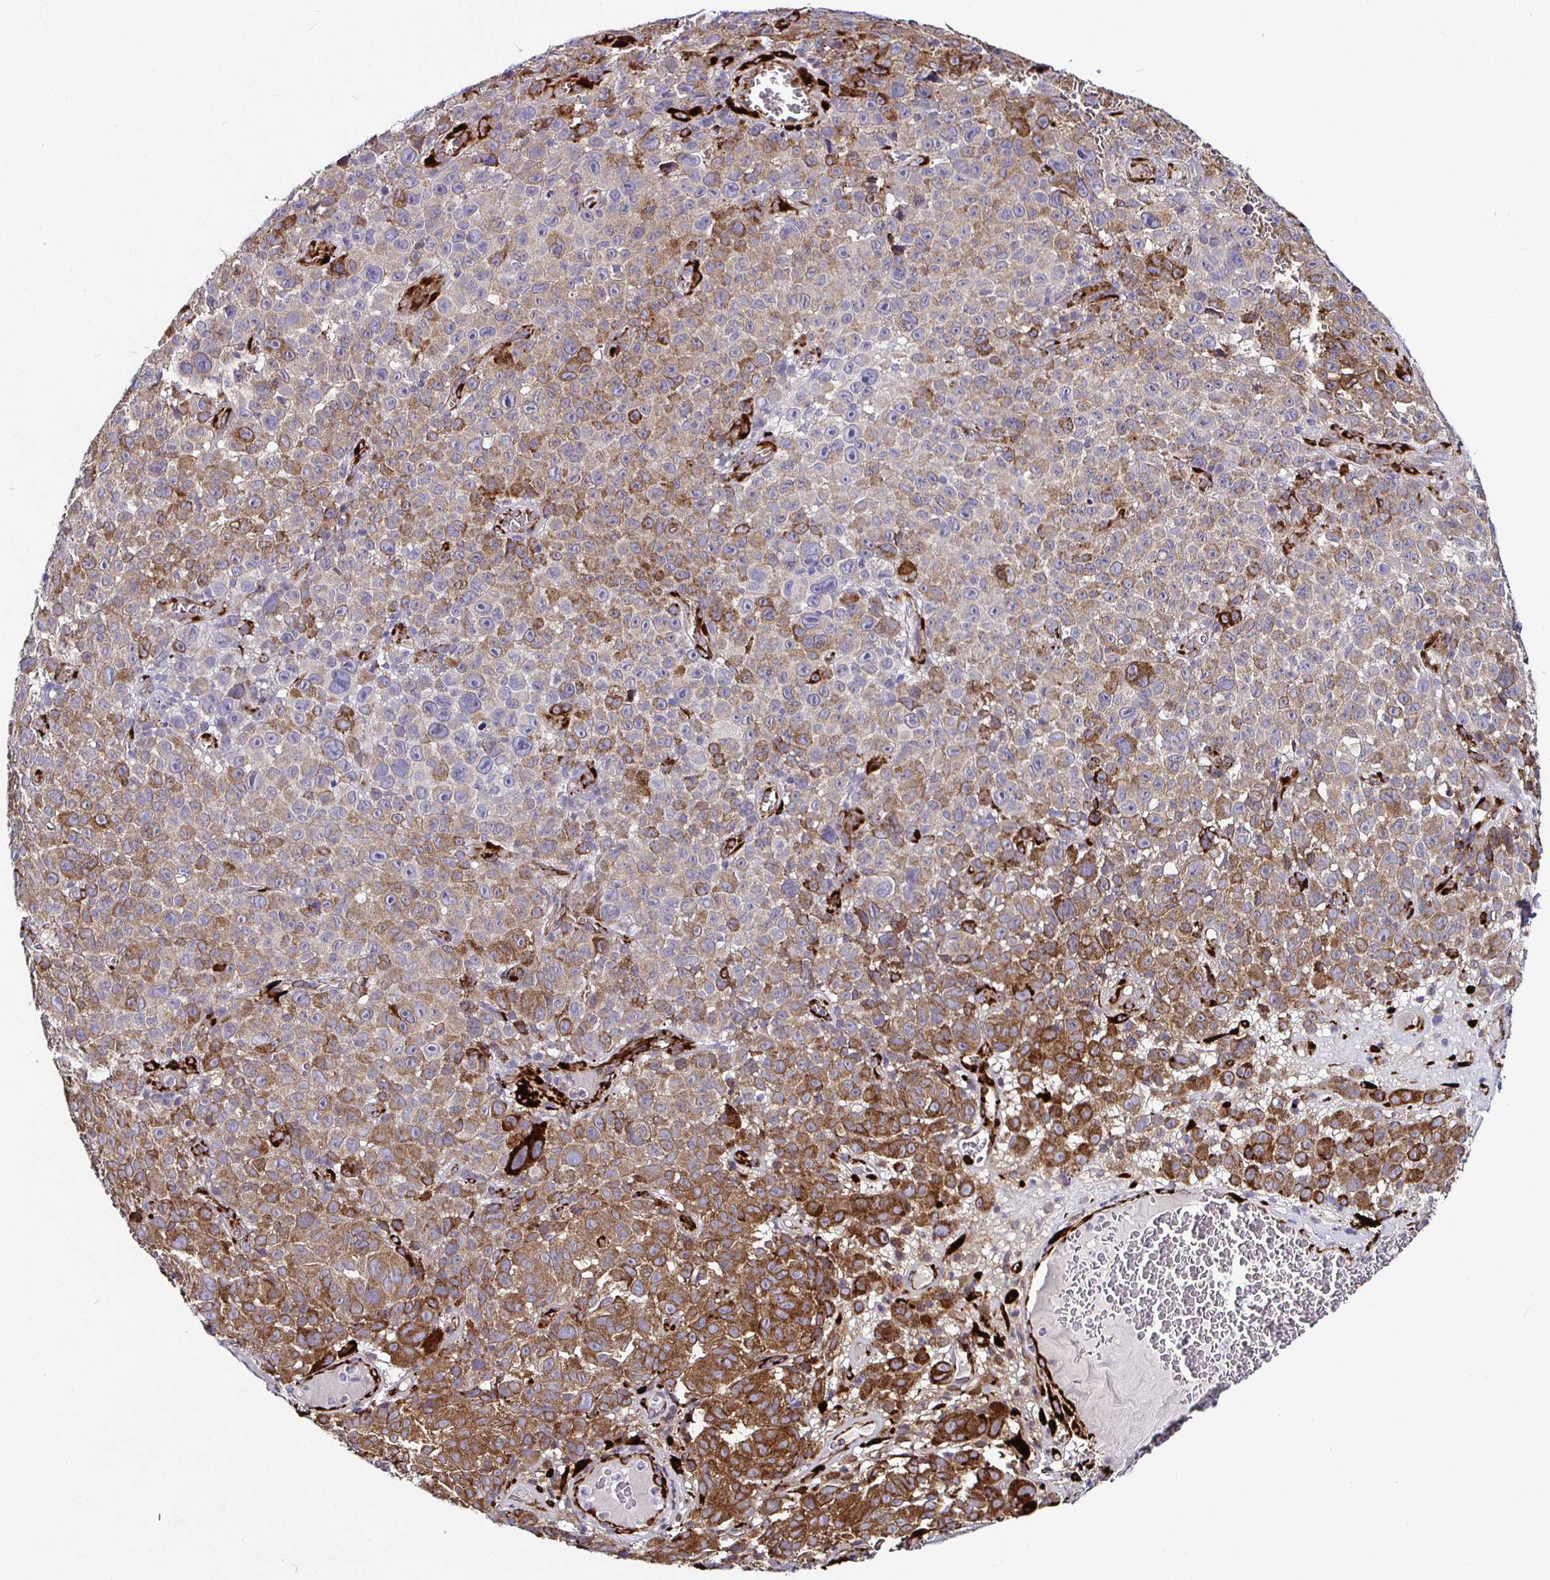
{"staining": {"intensity": "moderate", "quantity": "25%-75%", "location": "cytoplasmic/membranous"}, "tissue": "melanoma", "cell_type": "Tumor cells", "image_type": "cancer", "snomed": [{"axis": "morphology", "description": "Malignant melanoma, NOS"}, {"axis": "topography", "description": "Skin"}], "caption": "A micrograph showing moderate cytoplasmic/membranous staining in approximately 25%-75% of tumor cells in malignant melanoma, as visualized by brown immunohistochemical staining.", "gene": "P4HA2", "patient": {"sex": "female", "age": 82}}